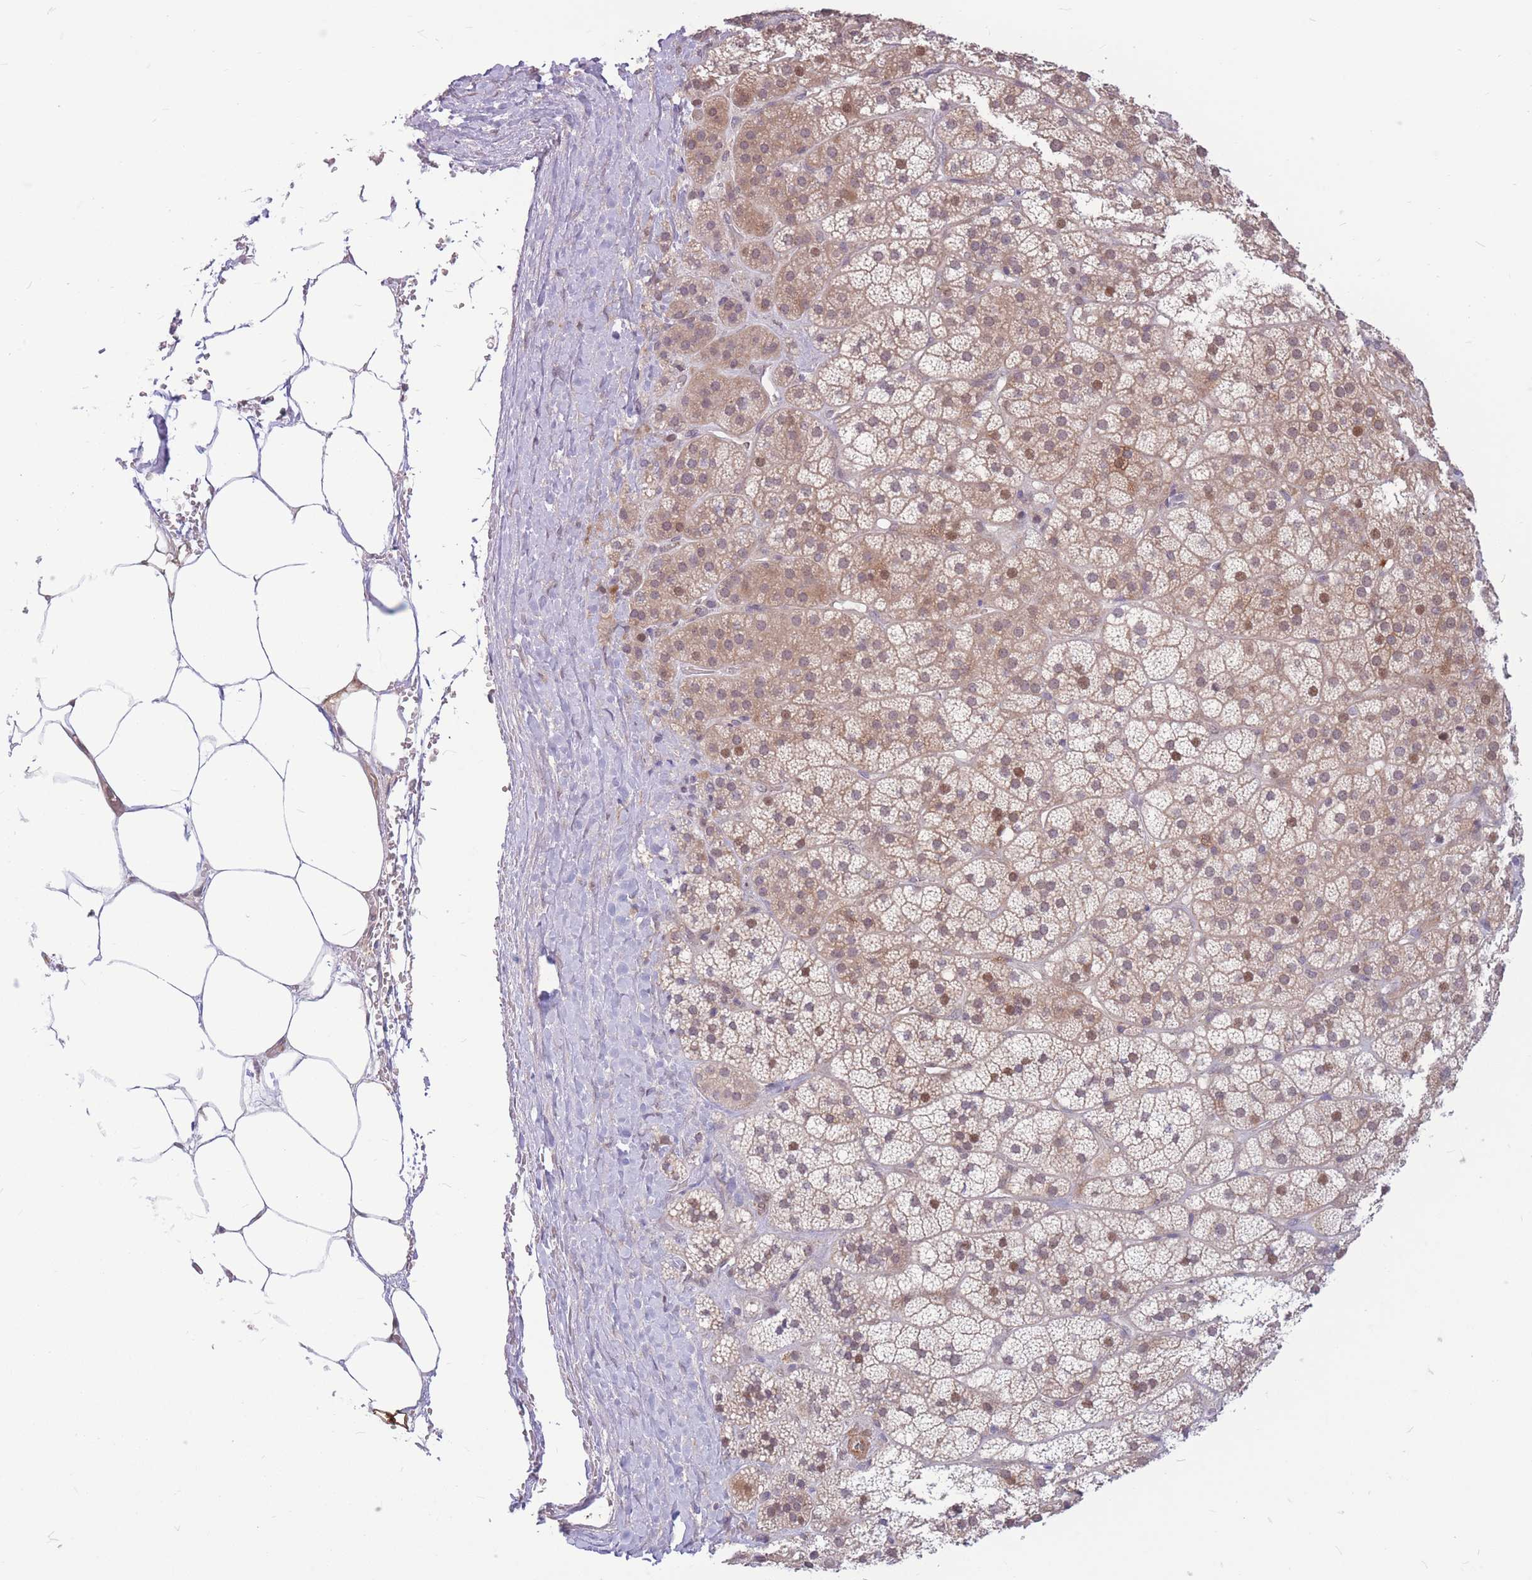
{"staining": {"intensity": "moderate", "quantity": "25%-75%", "location": "cytoplasmic/membranous,nuclear"}, "tissue": "adrenal gland", "cell_type": "Glandular cells", "image_type": "normal", "snomed": [{"axis": "morphology", "description": "Normal tissue, NOS"}, {"axis": "topography", "description": "Adrenal gland"}], "caption": "Protein staining exhibits moderate cytoplasmic/membranous,nuclear staining in about 25%-75% of glandular cells in unremarkable adrenal gland.", "gene": "TCF20", "patient": {"sex": "female", "age": 70}}